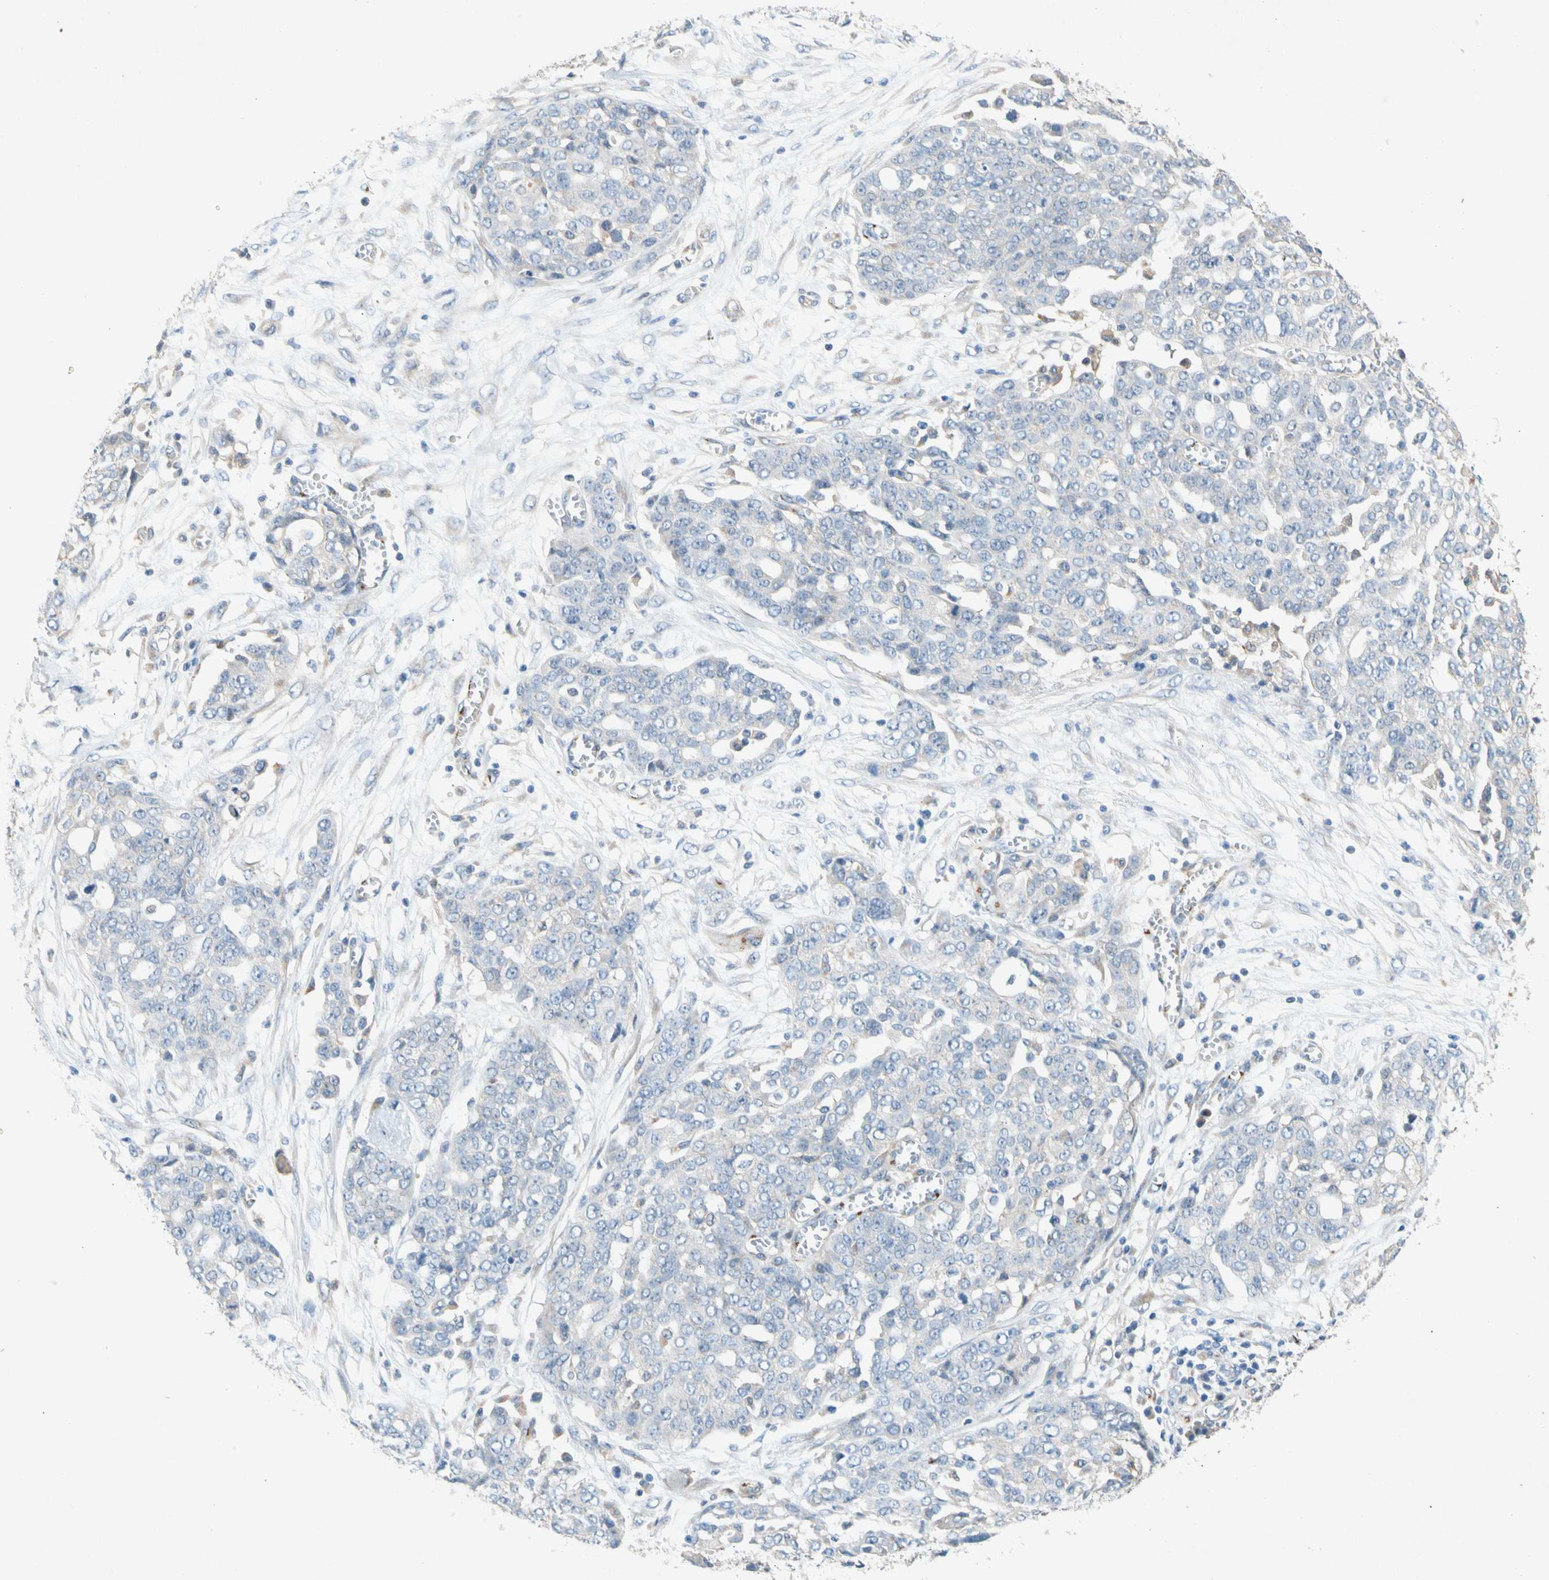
{"staining": {"intensity": "negative", "quantity": "none", "location": "none"}, "tissue": "ovarian cancer", "cell_type": "Tumor cells", "image_type": "cancer", "snomed": [{"axis": "morphology", "description": "Cystadenocarcinoma, serous, NOS"}, {"axis": "topography", "description": "Soft tissue"}, {"axis": "topography", "description": "Ovary"}], "caption": "DAB (3,3'-diaminobenzidine) immunohistochemical staining of ovarian cancer shows no significant positivity in tumor cells.", "gene": "GASK1B", "patient": {"sex": "female", "age": 57}}